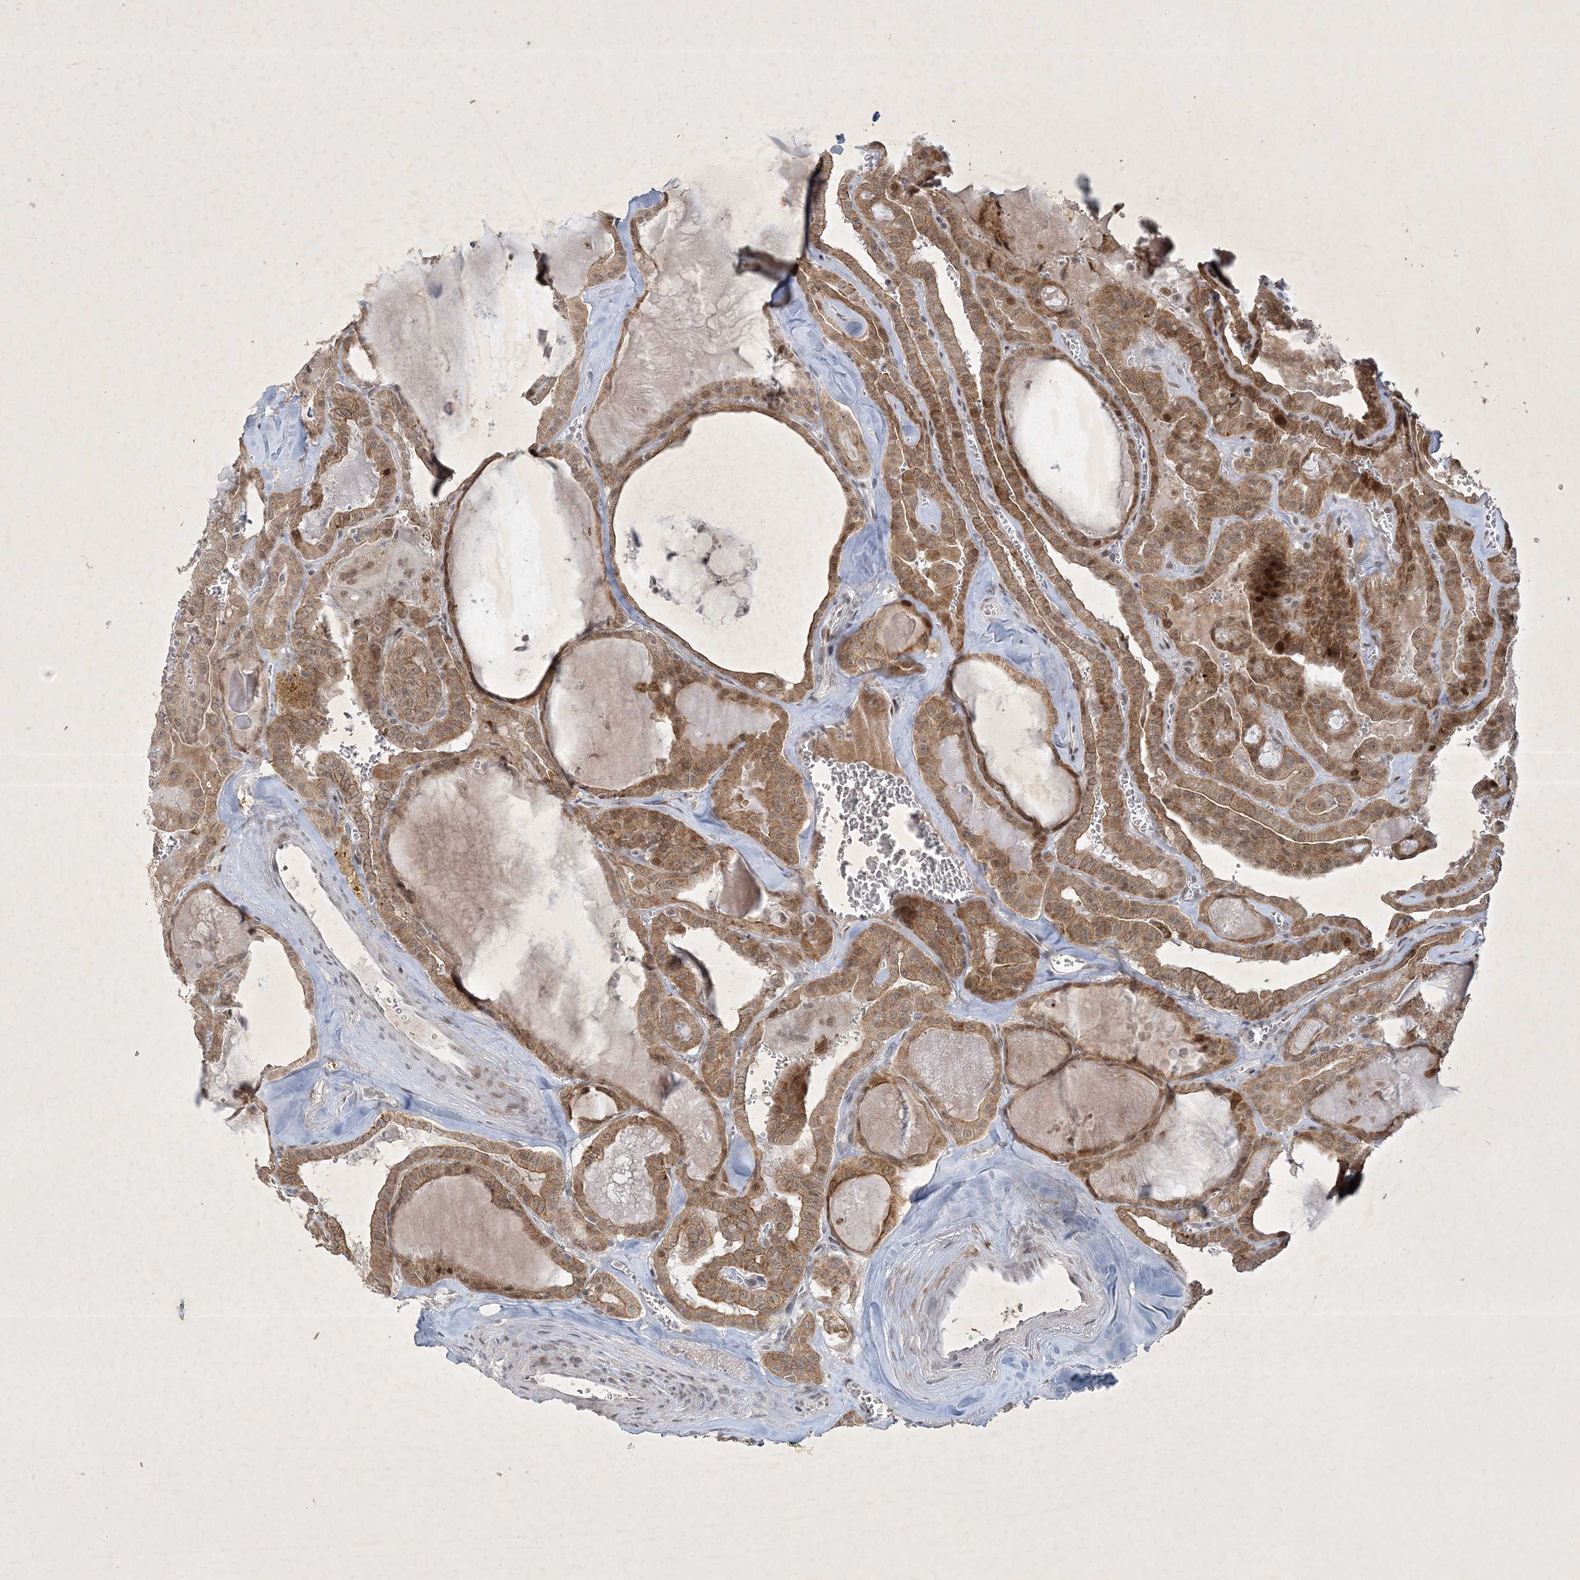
{"staining": {"intensity": "moderate", "quantity": ">75%", "location": "cytoplasmic/membranous"}, "tissue": "thyroid cancer", "cell_type": "Tumor cells", "image_type": "cancer", "snomed": [{"axis": "morphology", "description": "Papillary adenocarcinoma, NOS"}, {"axis": "topography", "description": "Thyroid gland"}], "caption": "Immunohistochemistry (IHC) (DAB (3,3'-diaminobenzidine)) staining of thyroid papillary adenocarcinoma shows moderate cytoplasmic/membranous protein positivity in about >75% of tumor cells.", "gene": "ZBTB9", "patient": {"sex": "male", "age": 52}}